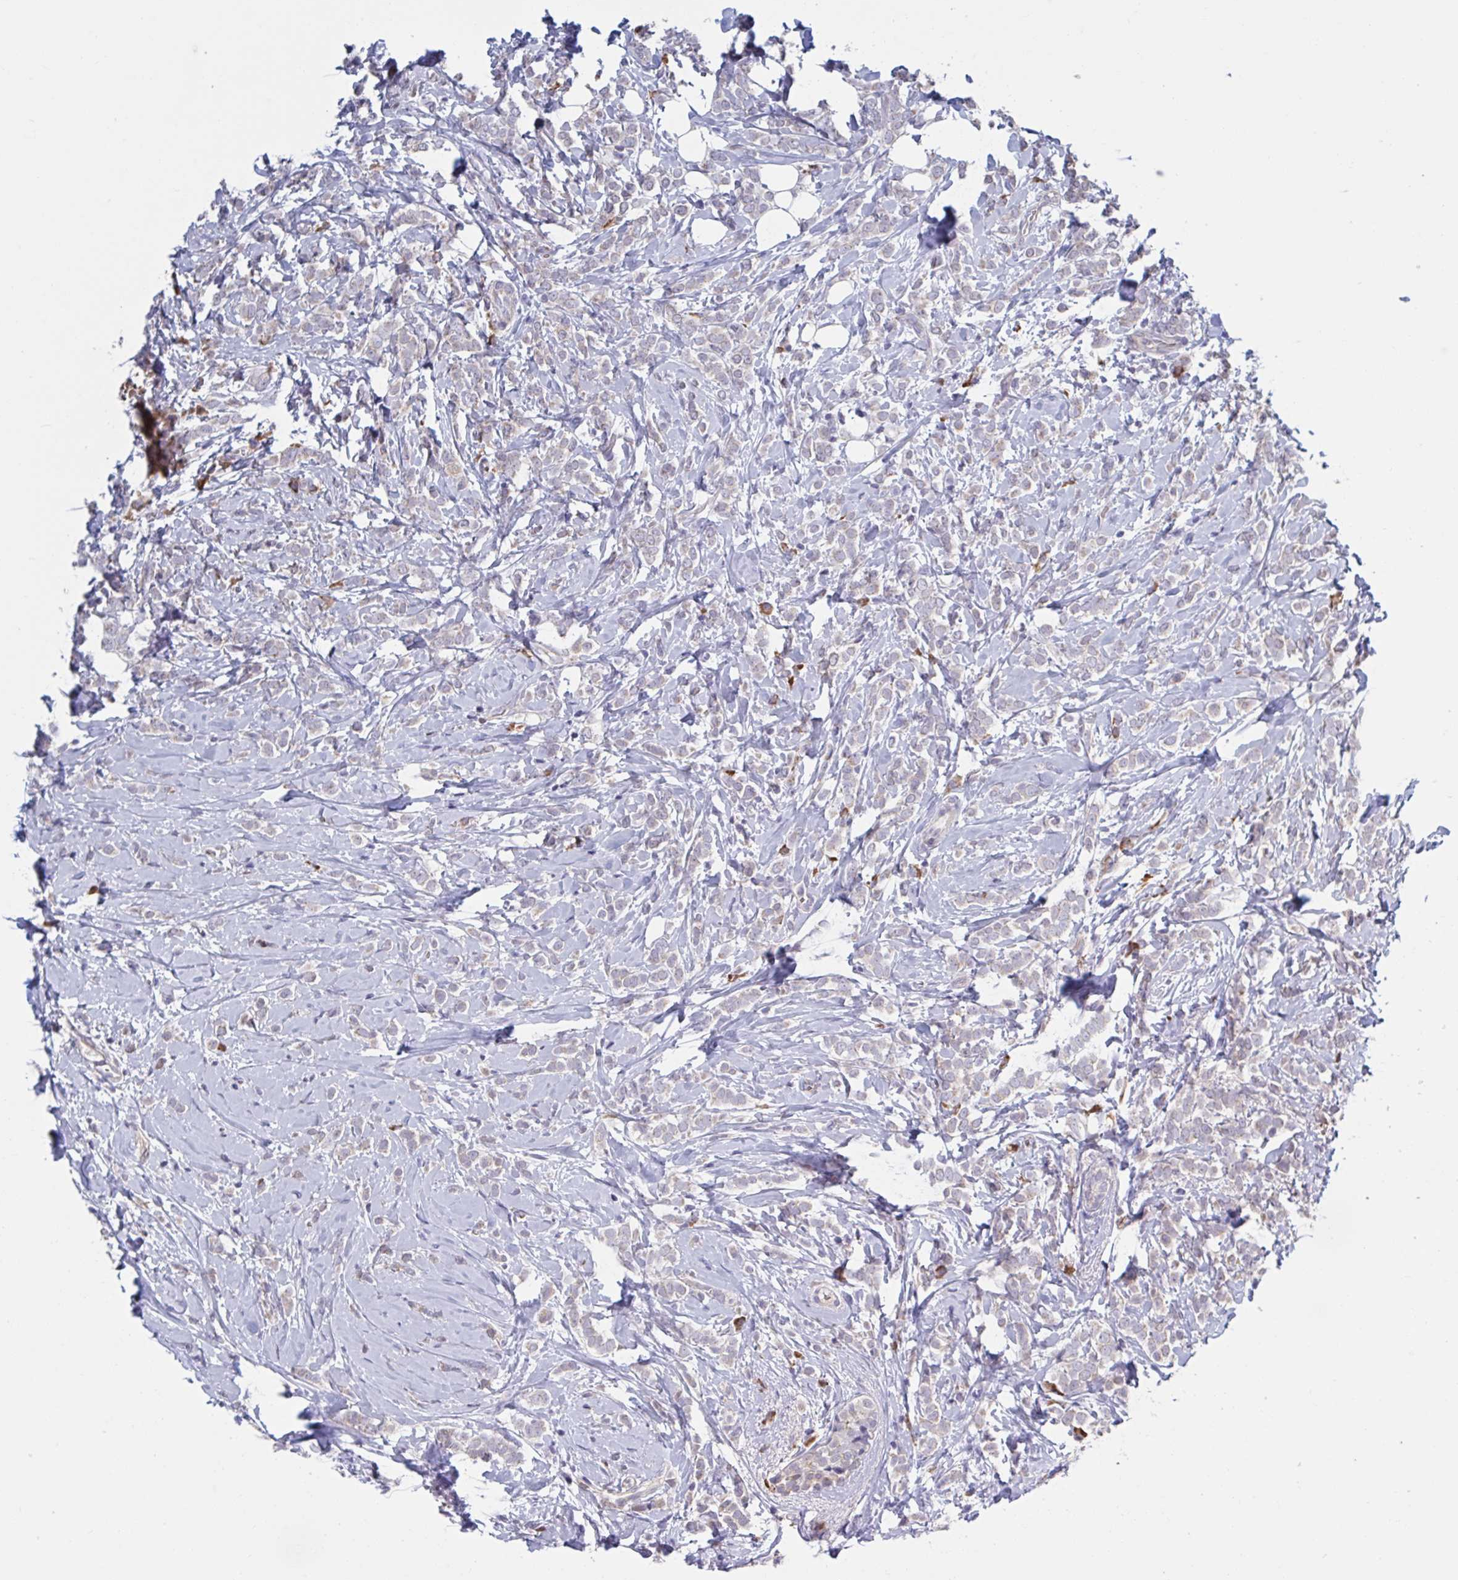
{"staining": {"intensity": "negative", "quantity": "none", "location": "none"}, "tissue": "breast cancer", "cell_type": "Tumor cells", "image_type": "cancer", "snomed": [{"axis": "morphology", "description": "Lobular carcinoma"}, {"axis": "topography", "description": "Breast"}], "caption": "The immunohistochemistry micrograph has no significant positivity in tumor cells of breast cancer tissue.", "gene": "CD1E", "patient": {"sex": "female", "age": 49}}